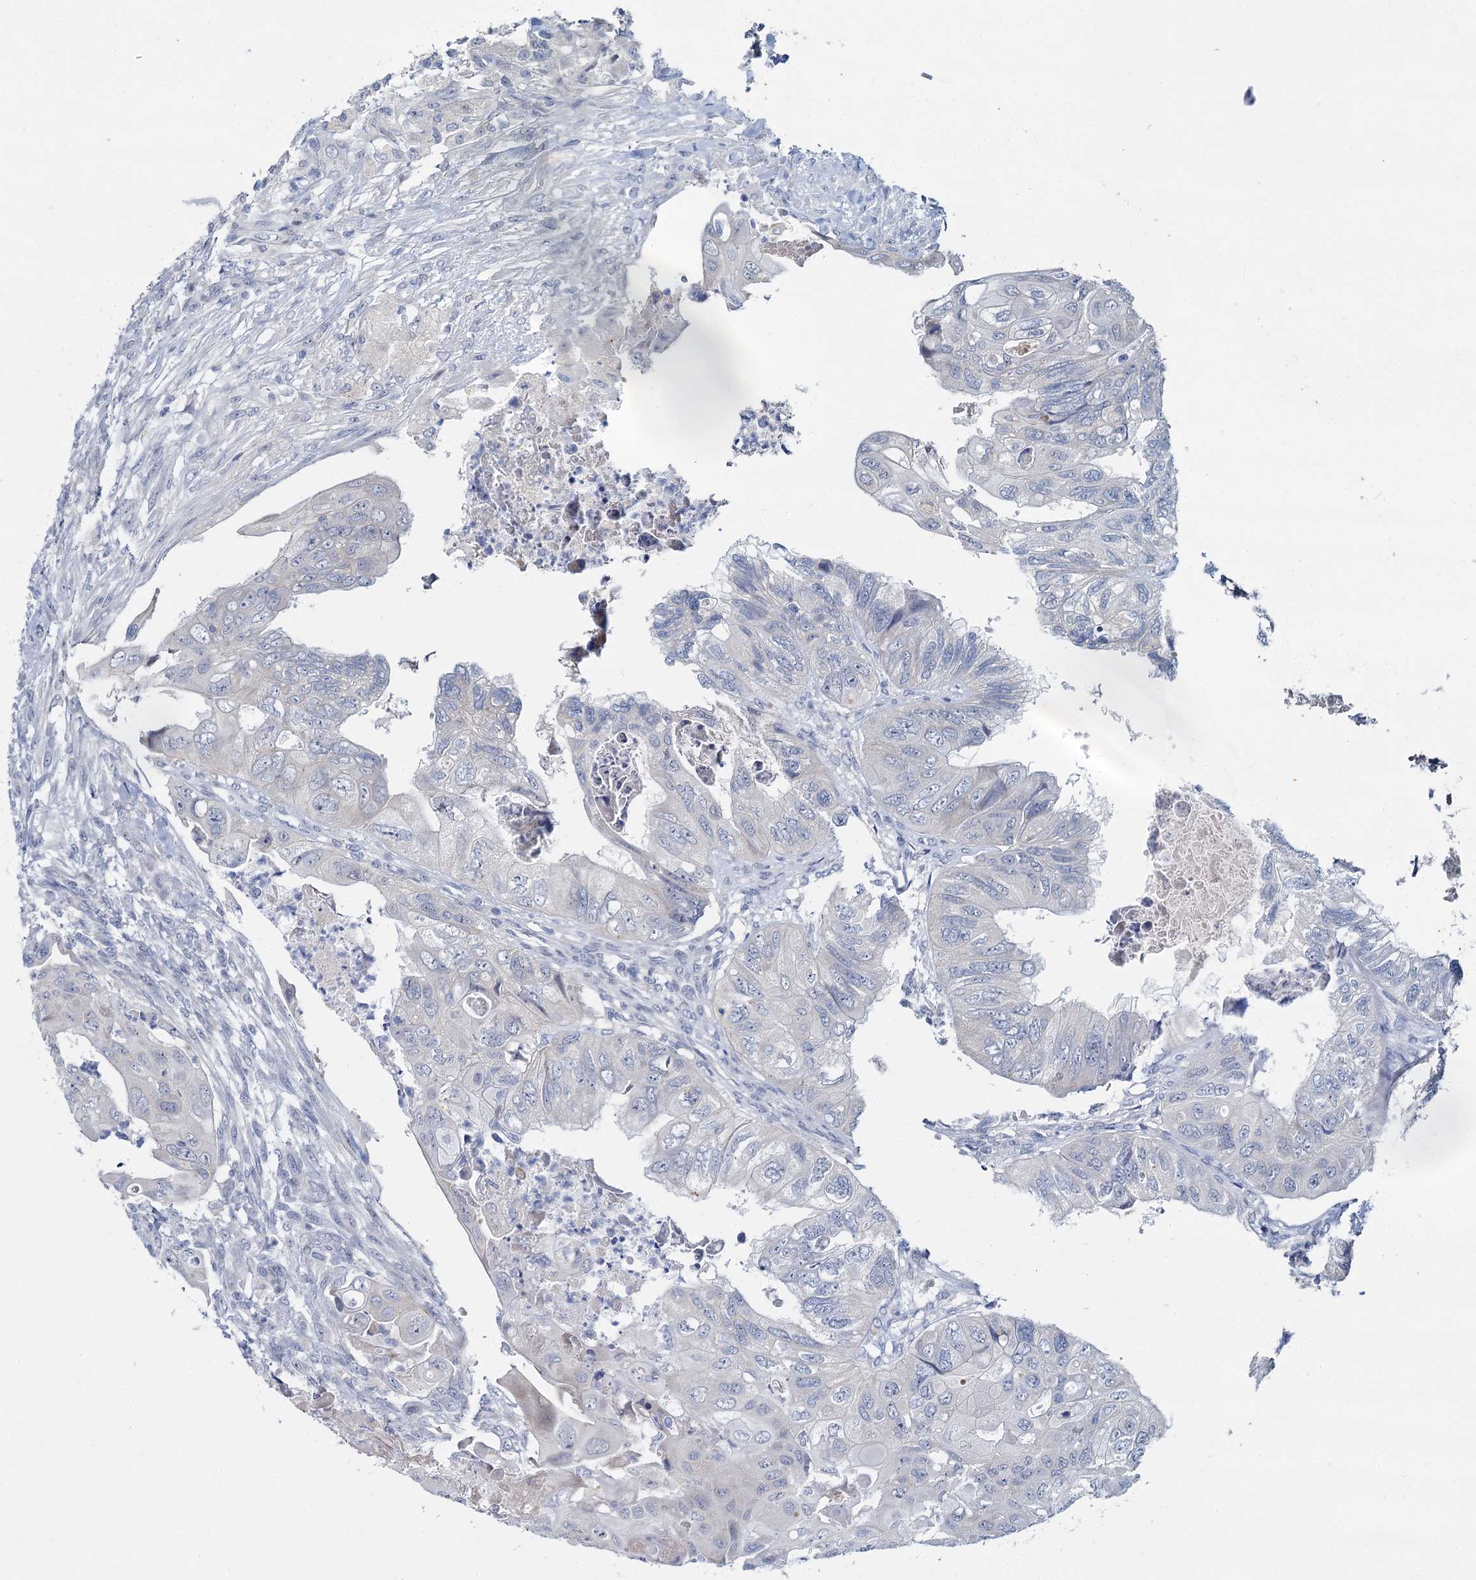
{"staining": {"intensity": "negative", "quantity": "none", "location": "none"}, "tissue": "colorectal cancer", "cell_type": "Tumor cells", "image_type": "cancer", "snomed": [{"axis": "morphology", "description": "Adenocarcinoma, NOS"}, {"axis": "topography", "description": "Rectum"}], "caption": "High magnification brightfield microscopy of colorectal adenocarcinoma stained with DAB (3,3'-diaminobenzidine) (brown) and counterstained with hematoxylin (blue): tumor cells show no significant expression.", "gene": "ACRBP", "patient": {"sex": "male", "age": 63}}